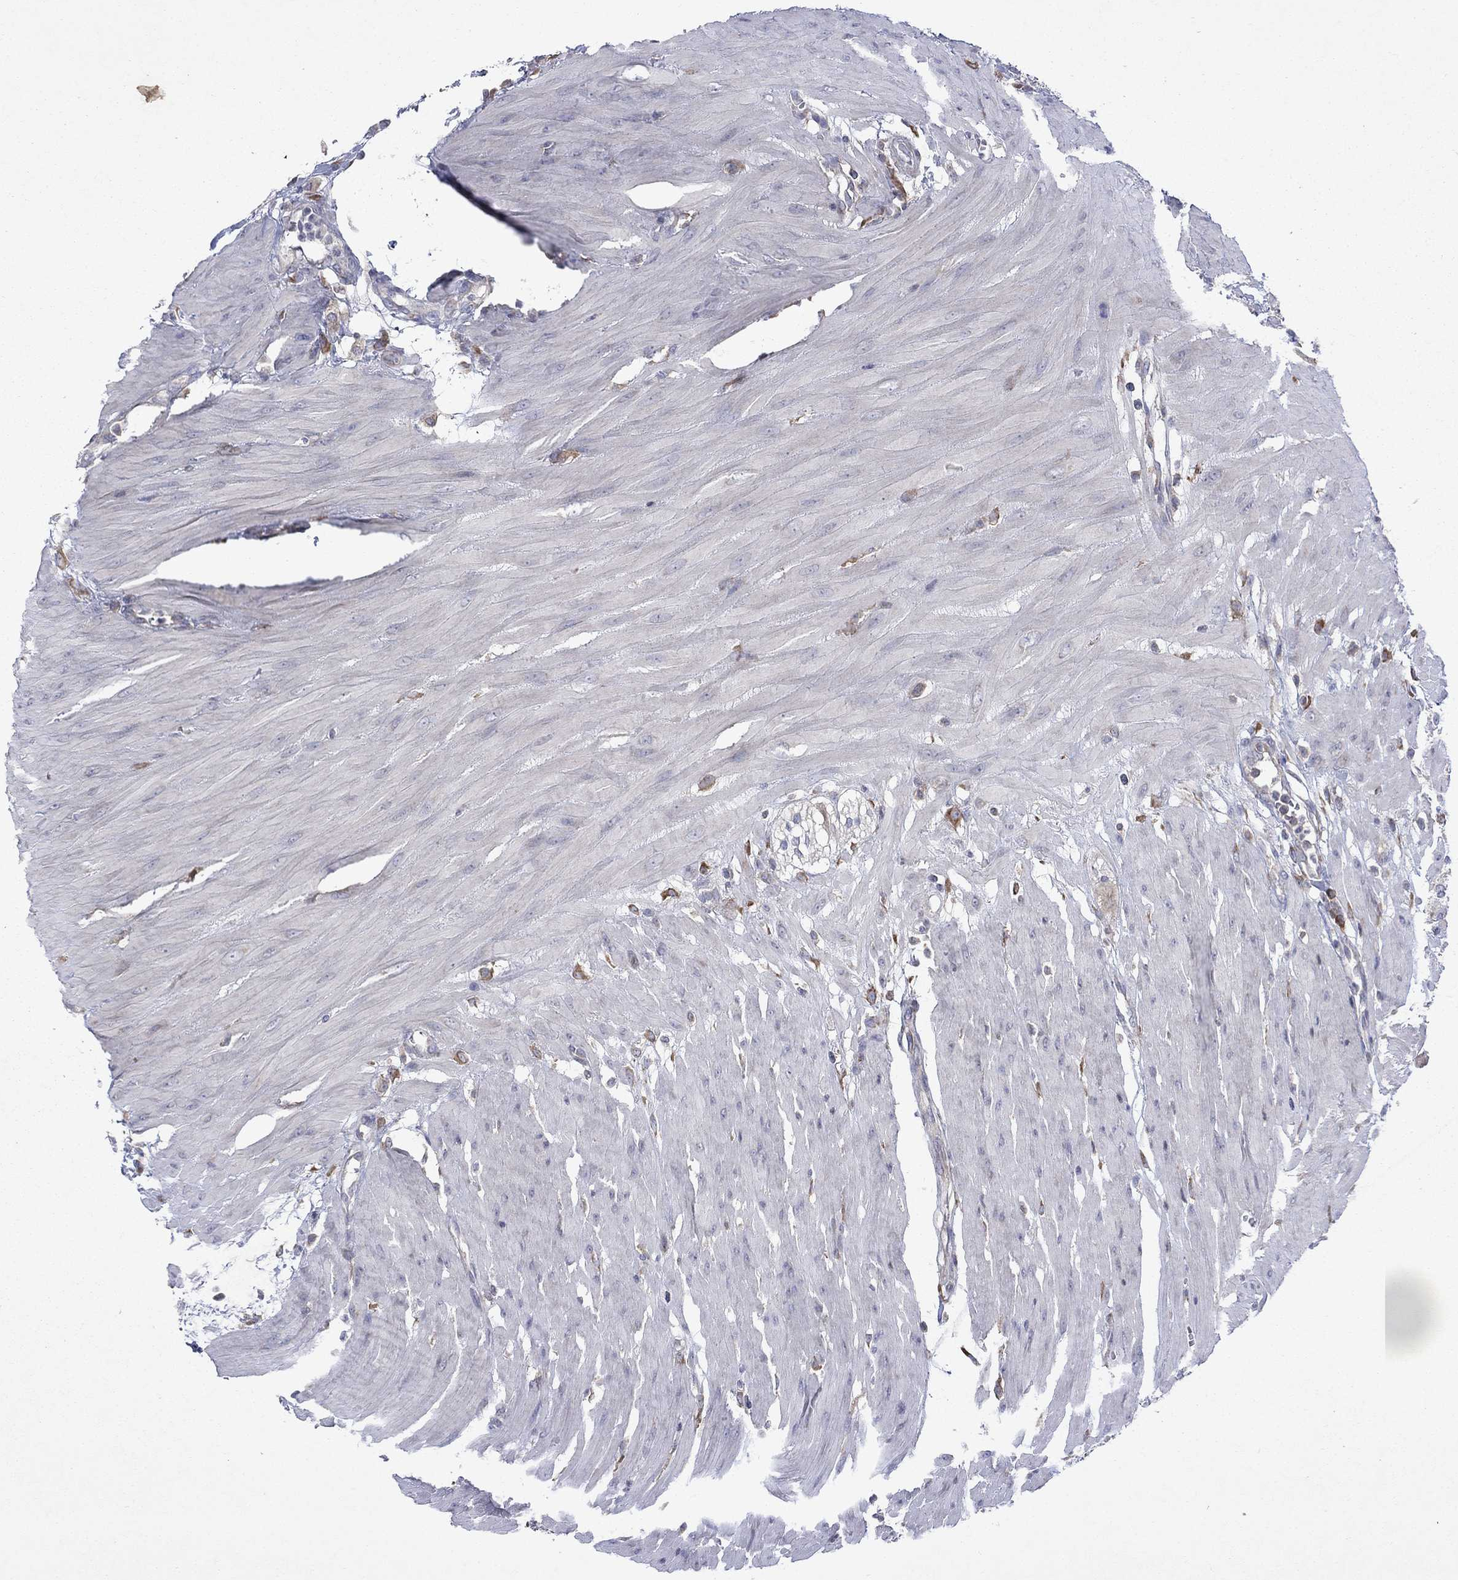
{"staining": {"intensity": "negative", "quantity": "none", "location": "none"}, "tissue": "colon", "cell_type": "Endothelial cells", "image_type": "normal", "snomed": [{"axis": "morphology", "description": "Normal tissue, NOS"}, {"axis": "morphology", "description": "Adenocarcinoma, NOS"}, {"axis": "topography", "description": "Colon"}], "caption": "This is a micrograph of immunohistochemistry (IHC) staining of unremarkable colon, which shows no staining in endothelial cells. (DAB (3,3'-diaminobenzidine) immunohistochemistry (IHC) with hematoxylin counter stain).", "gene": "TMEM97", "patient": {"sex": "male", "age": 65}}